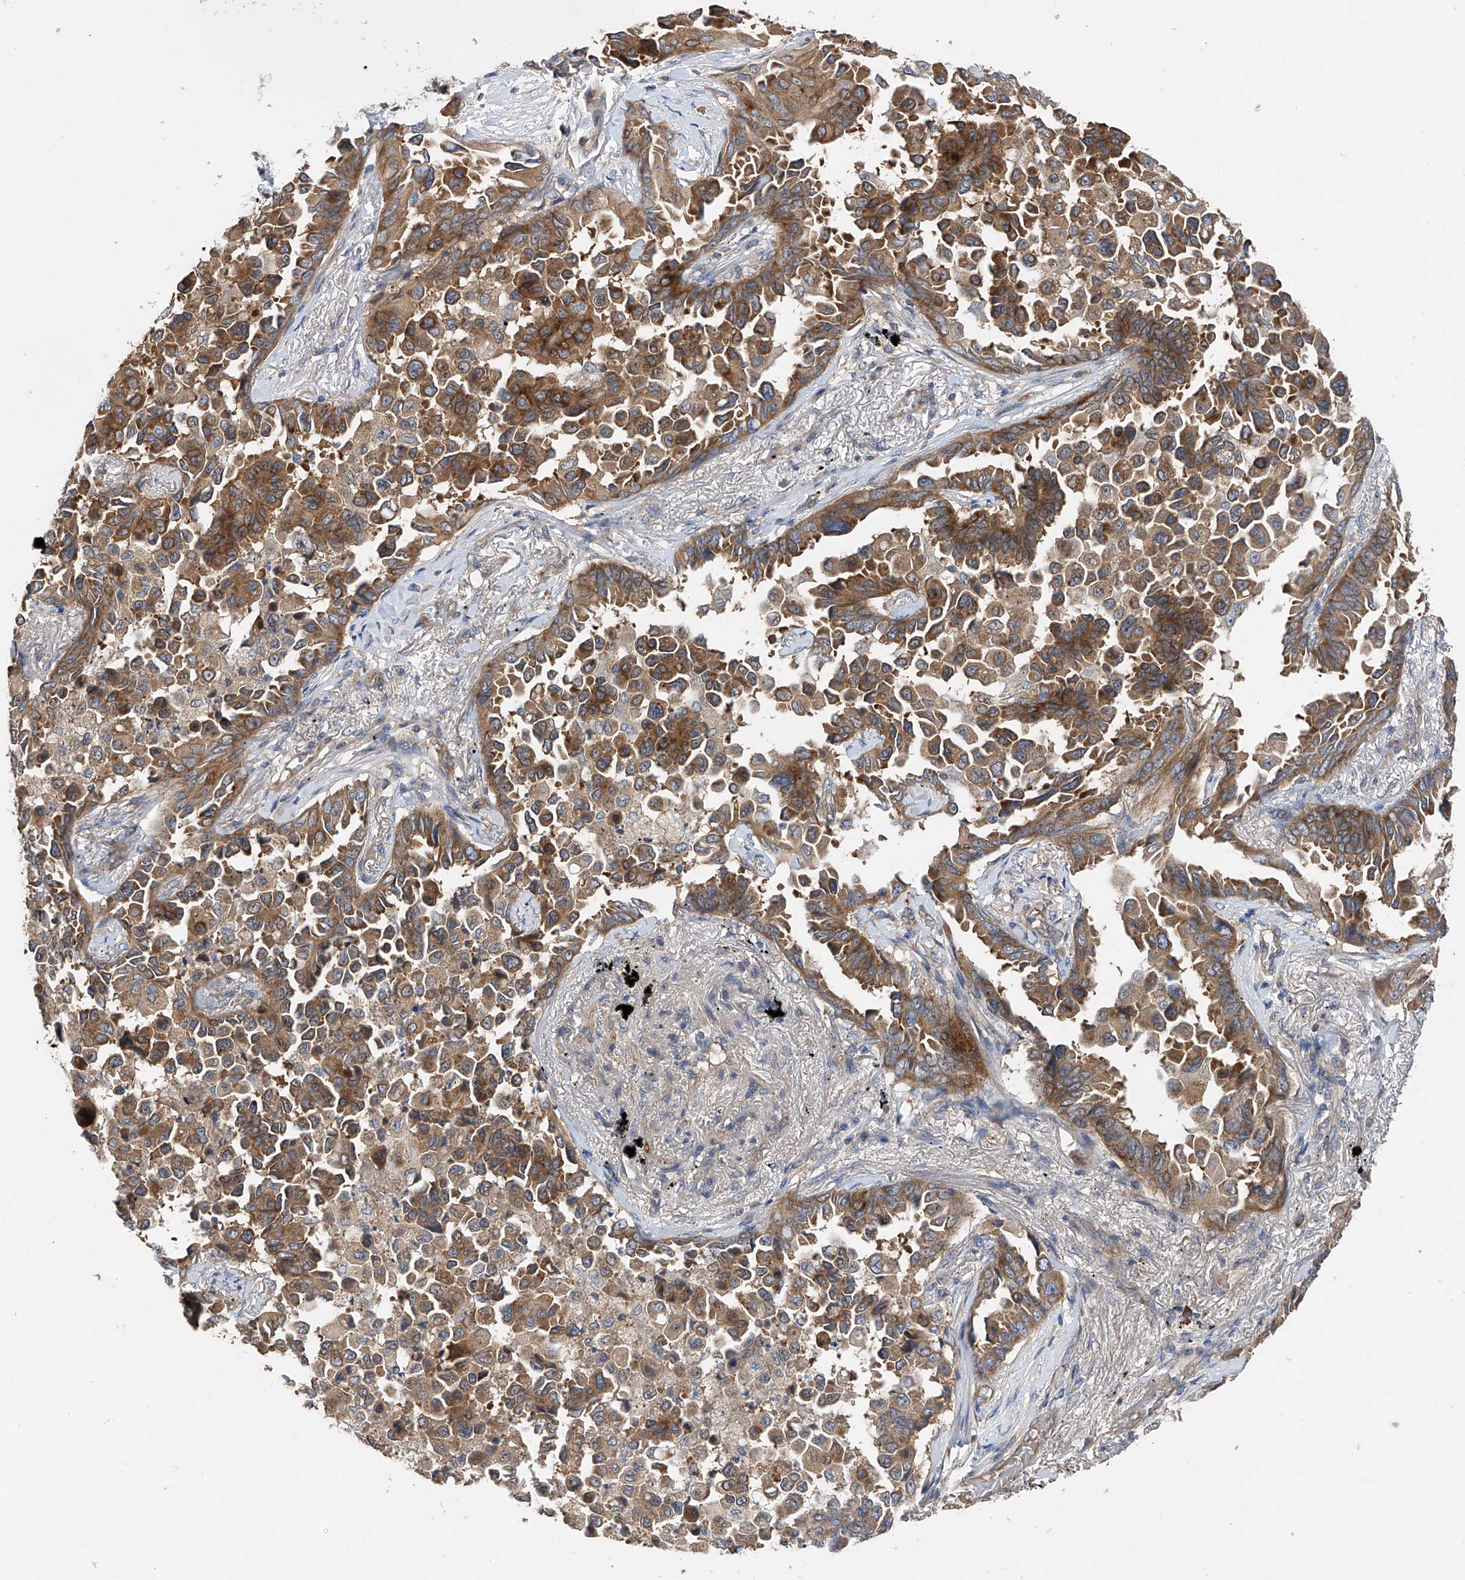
{"staining": {"intensity": "moderate", "quantity": ">75%", "location": "cytoplasmic/membranous"}, "tissue": "lung cancer", "cell_type": "Tumor cells", "image_type": "cancer", "snomed": [{"axis": "morphology", "description": "Adenocarcinoma, NOS"}, {"axis": "topography", "description": "Lung"}], "caption": "This histopathology image shows immunohistochemistry staining of lung adenocarcinoma, with medium moderate cytoplasmic/membranous expression in about >75% of tumor cells.", "gene": "PTK2", "patient": {"sex": "female", "age": 67}}